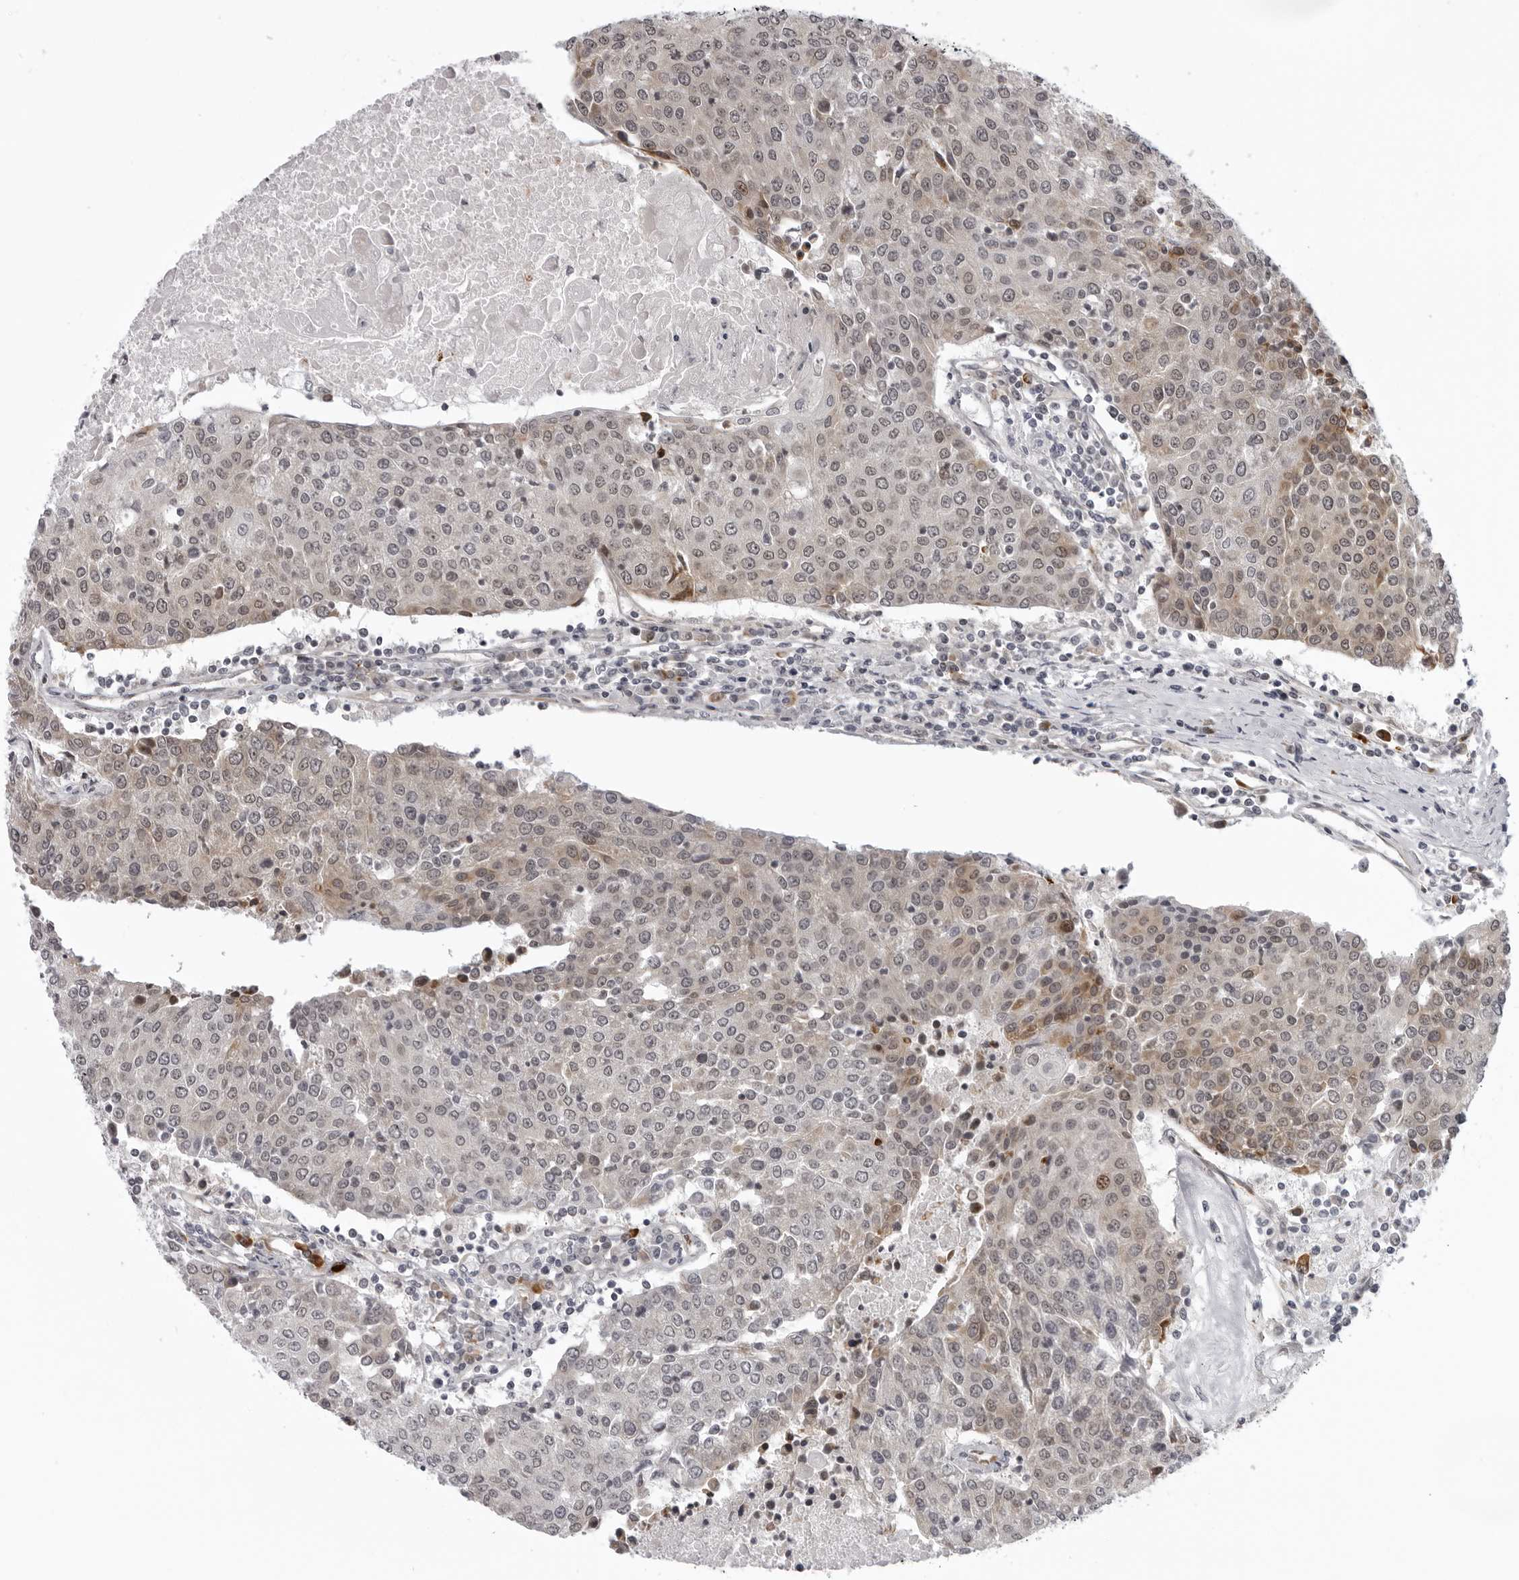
{"staining": {"intensity": "weak", "quantity": "<25%", "location": "cytoplasmic/membranous,nuclear"}, "tissue": "urothelial cancer", "cell_type": "Tumor cells", "image_type": "cancer", "snomed": [{"axis": "morphology", "description": "Urothelial carcinoma, High grade"}, {"axis": "topography", "description": "Urinary bladder"}], "caption": "Immunohistochemistry (IHC) histopathology image of neoplastic tissue: human high-grade urothelial carcinoma stained with DAB (3,3'-diaminobenzidine) demonstrates no significant protein positivity in tumor cells.", "gene": "GCSAML", "patient": {"sex": "female", "age": 85}}